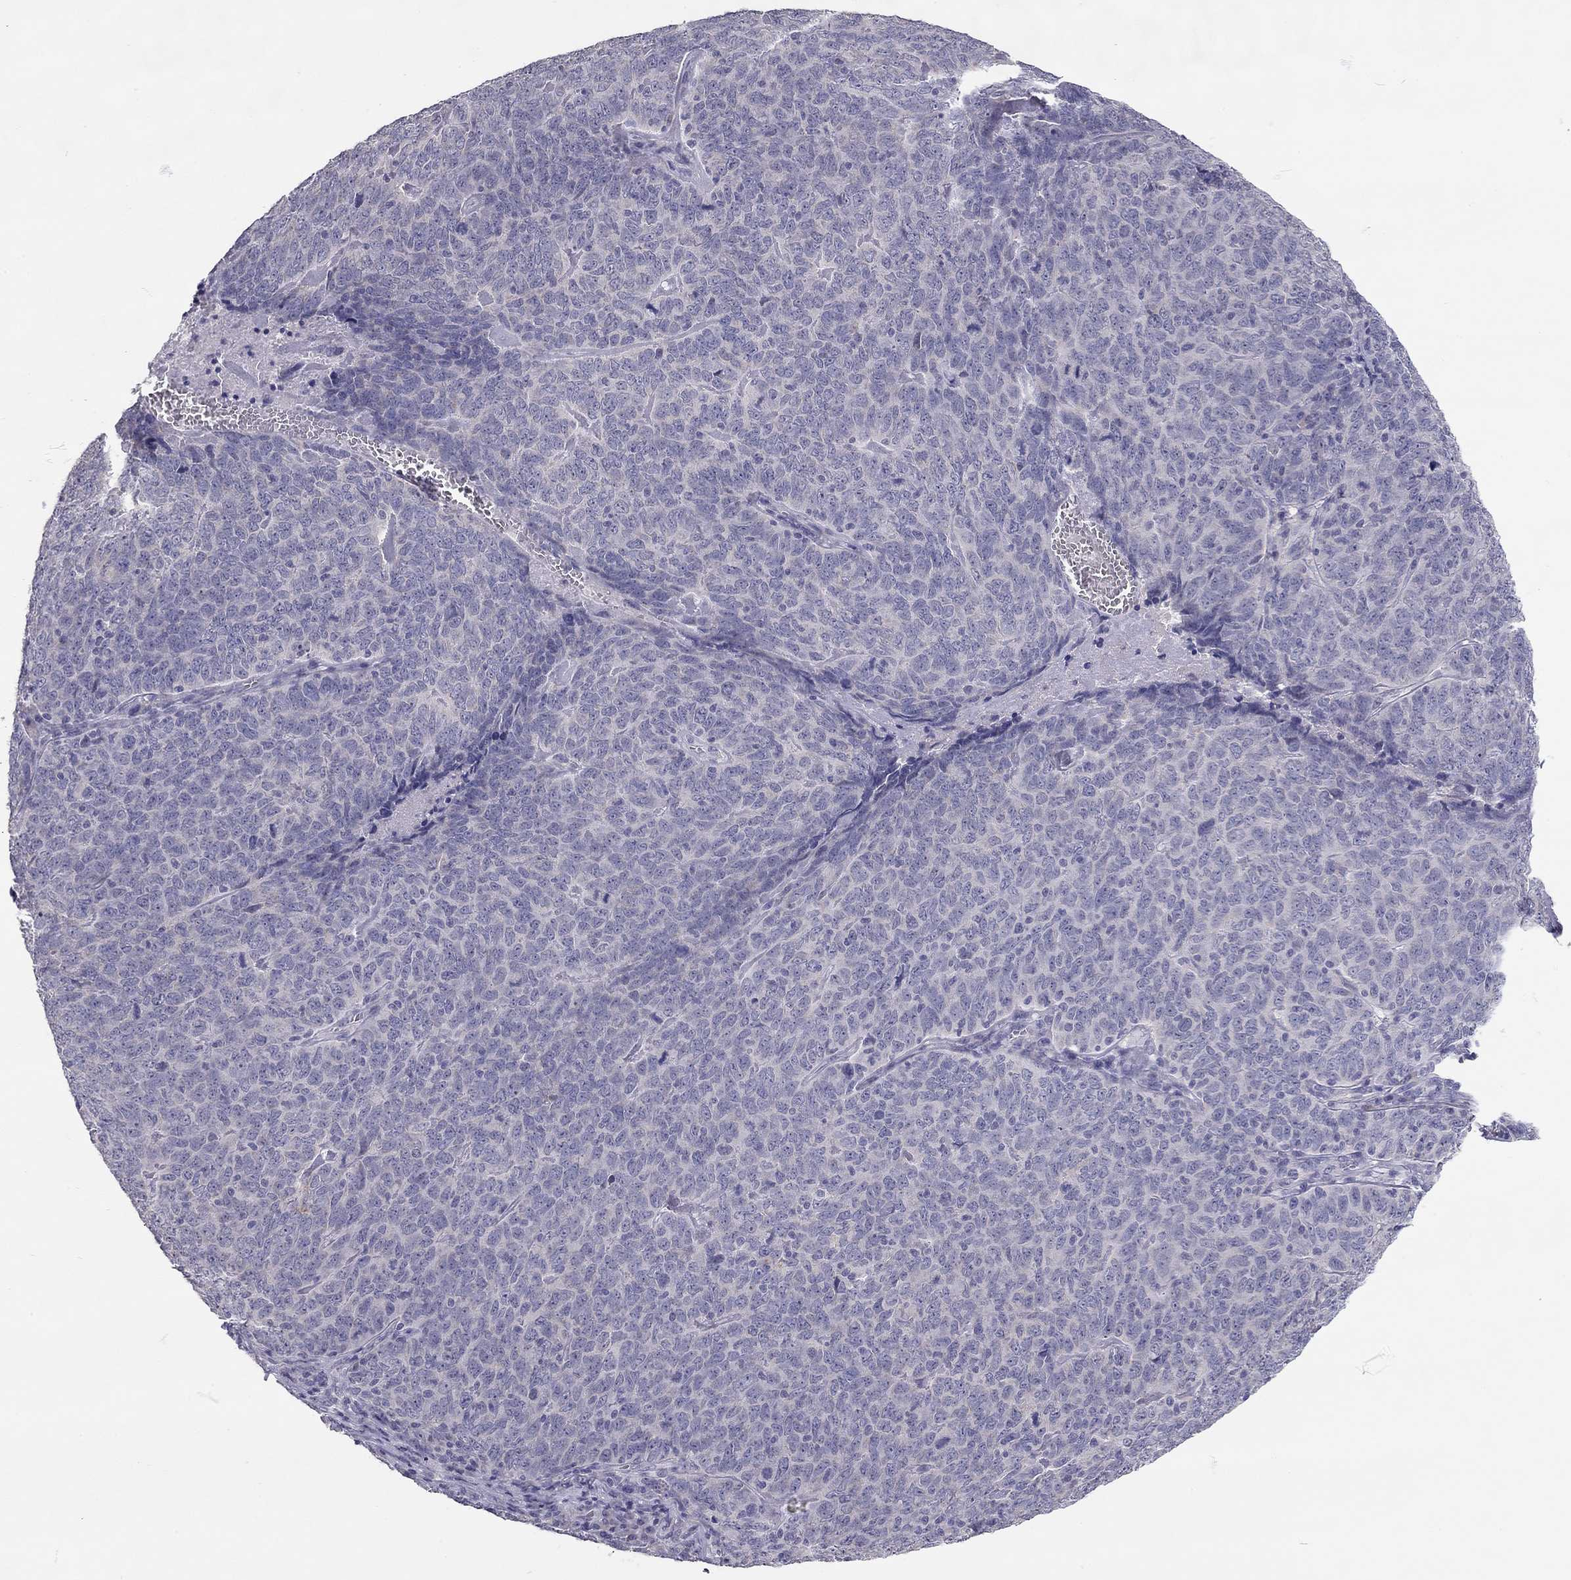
{"staining": {"intensity": "negative", "quantity": "none", "location": "none"}, "tissue": "skin cancer", "cell_type": "Tumor cells", "image_type": "cancer", "snomed": [{"axis": "morphology", "description": "Squamous cell carcinoma, NOS"}, {"axis": "topography", "description": "Skin"}, {"axis": "topography", "description": "Anal"}], "caption": "High magnification brightfield microscopy of skin cancer (squamous cell carcinoma) stained with DAB (brown) and counterstained with hematoxylin (blue): tumor cells show no significant positivity. The staining was performed using DAB to visualize the protein expression in brown, while the nuclei were stained in blue with hematoxylin (Magnification: 20x).", "gene": "SCARB1", "patient": {"sex": "female", "age": 51}}